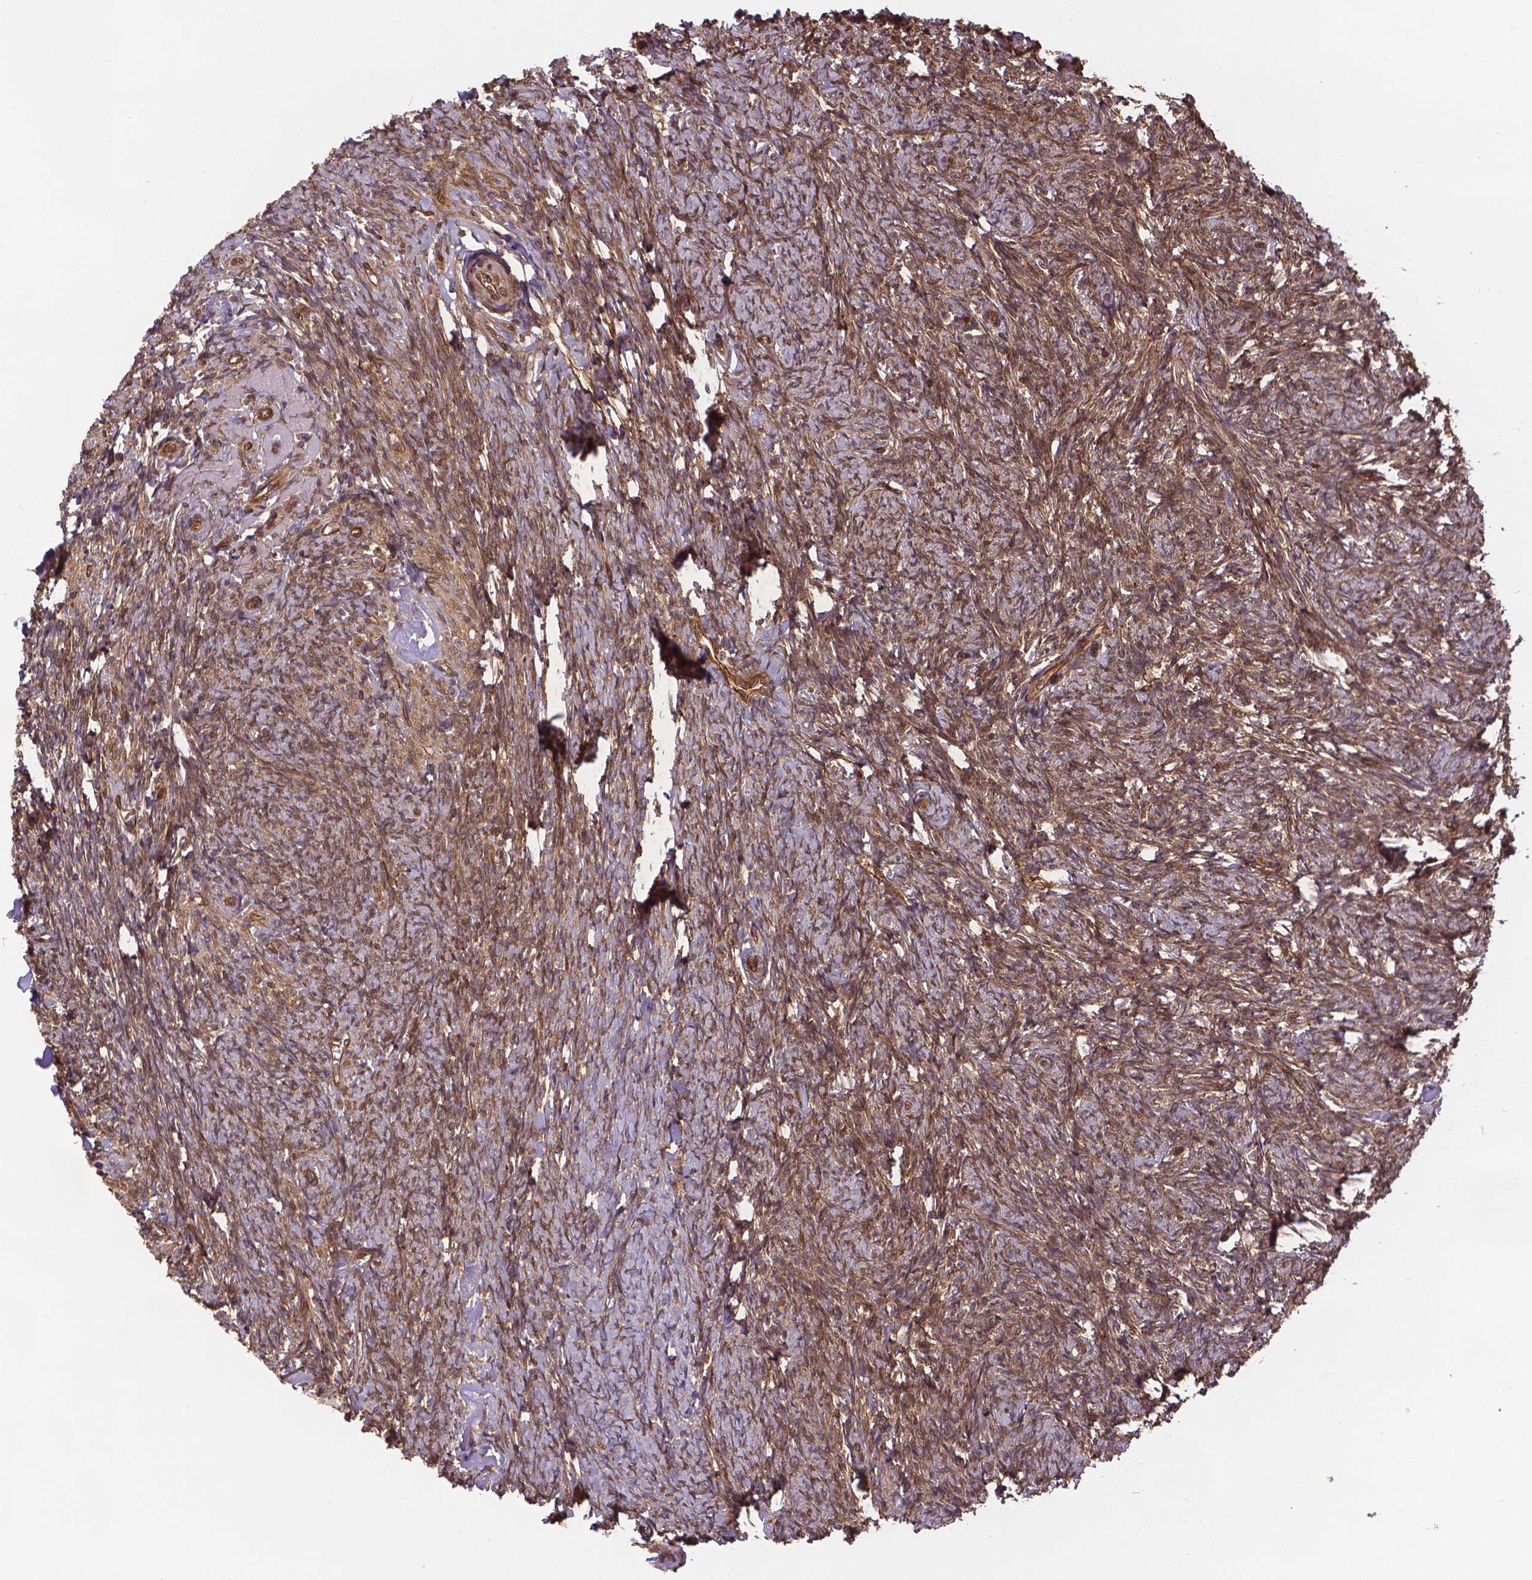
{"staining": {"intensity": "weak", "quantity": ">75%", "location": "cytoplasmic/membranous,nuclear"}, "tissue": "ovary", "cell_type": "Follicle cells", "image_type": "normal", "snomed": [{"axis": "morphology", "description": "Normal tissue, NOS"}, {"axis": "topography", "description": "Ovary"}], "caption": "The photomicrograph demonstrates a brown stain indicating the presence of a protein in the cytoplasmic/membranous,nuclear of follicle cells in ovary.", "gene": "YAP1", "patient": {"sex": "female", "age": 72}}